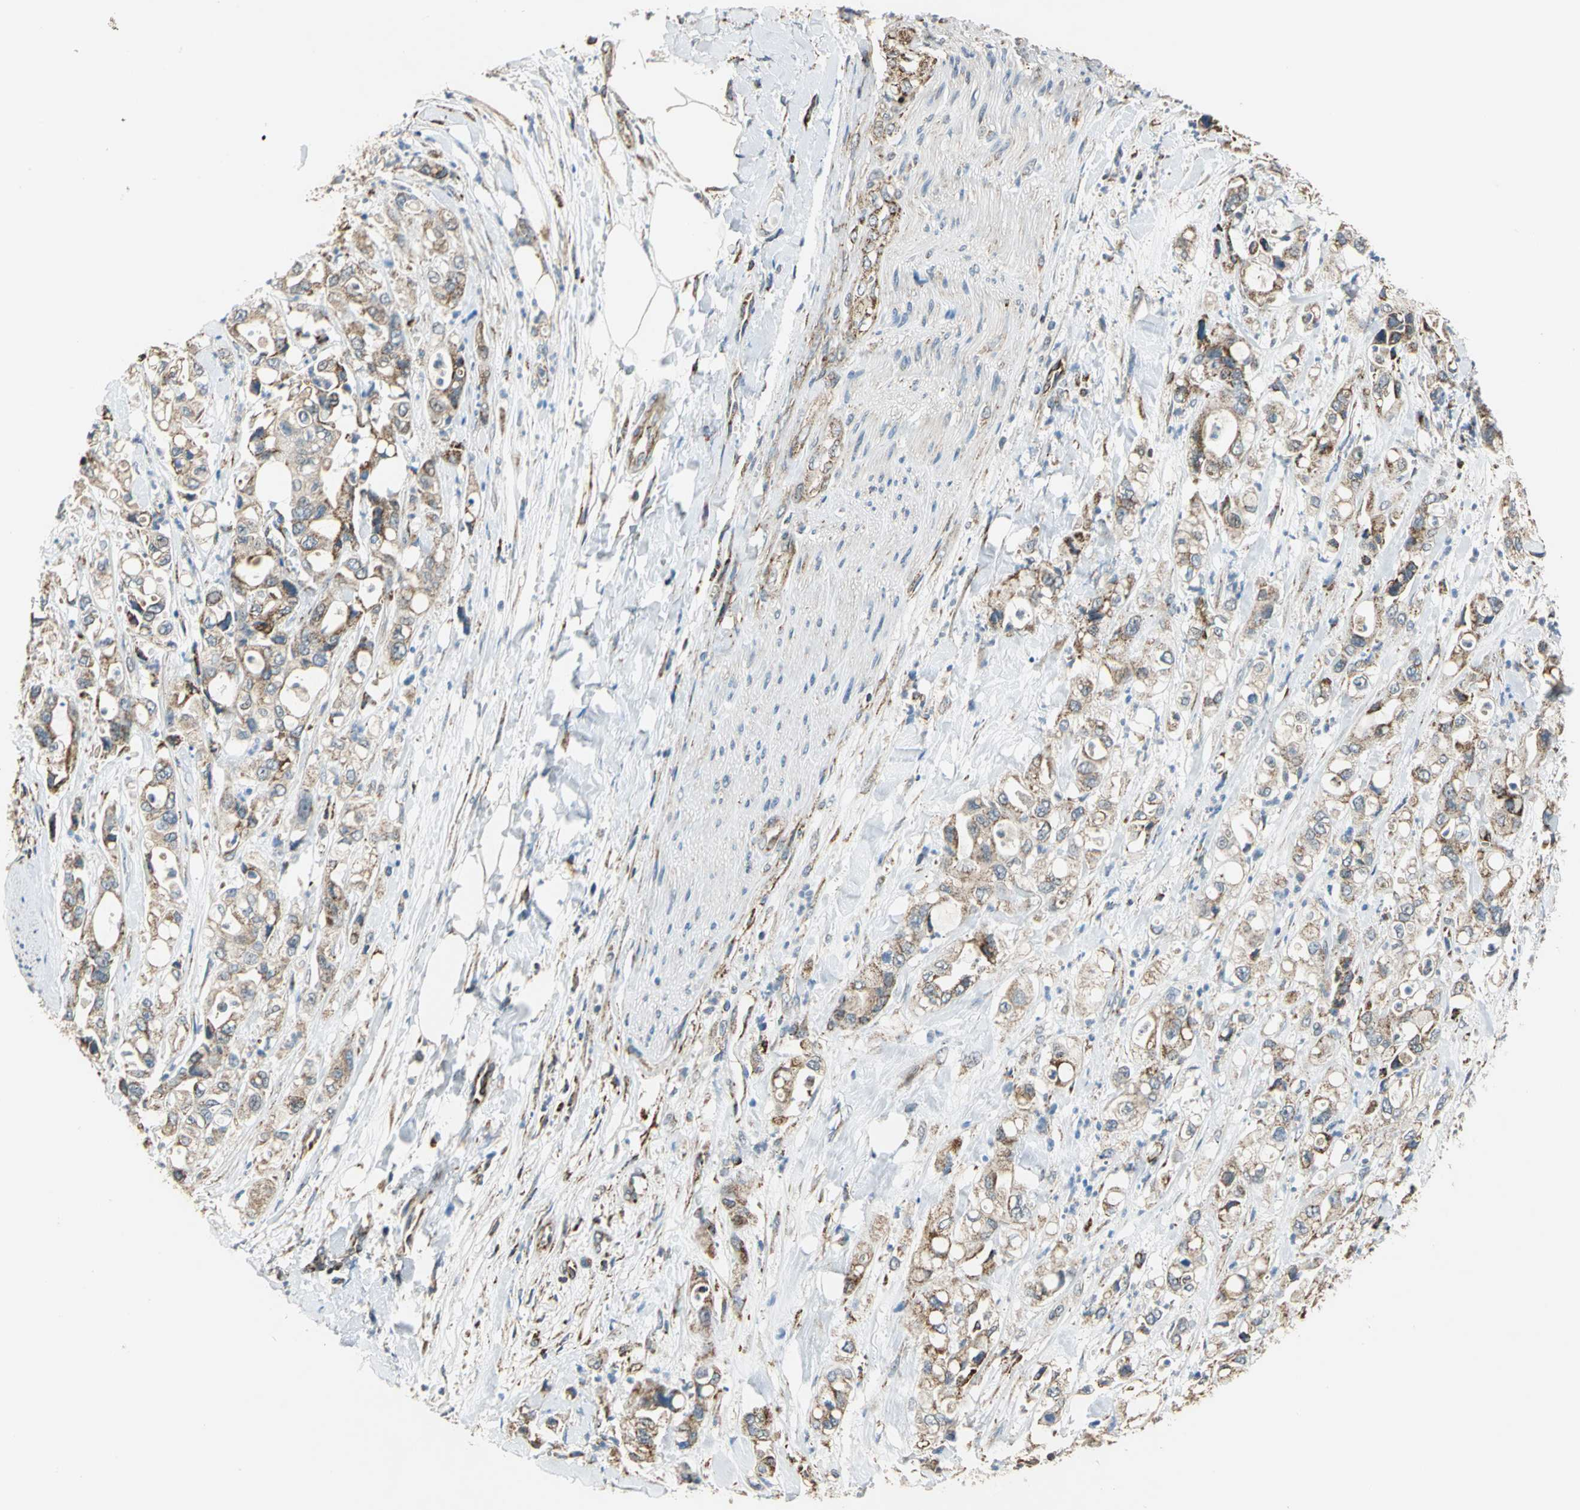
{"staining": {"intensity": "moderate", "quantity": ">75%", "location": "cytoplasmic/membranous"}, "tissue": "pancreatic cancer", "cell_type": "Tumor cells", "image_type": "cancer", "snomed": [{"axis": "morphology", "description": "Adenocarcinoma, NOS"}, {"axis": "topography", "description": "Pancreas"}], "caption": "An IHC histopathology image of tumor tissue is shown. Protein staining in brown highlights moderate cytoplasmic/membranous positivity in pancreatic adenocarcinoma within tumor cells.", "gene": "MRPS22", "patient": {"sex": "male", "age": 70}}